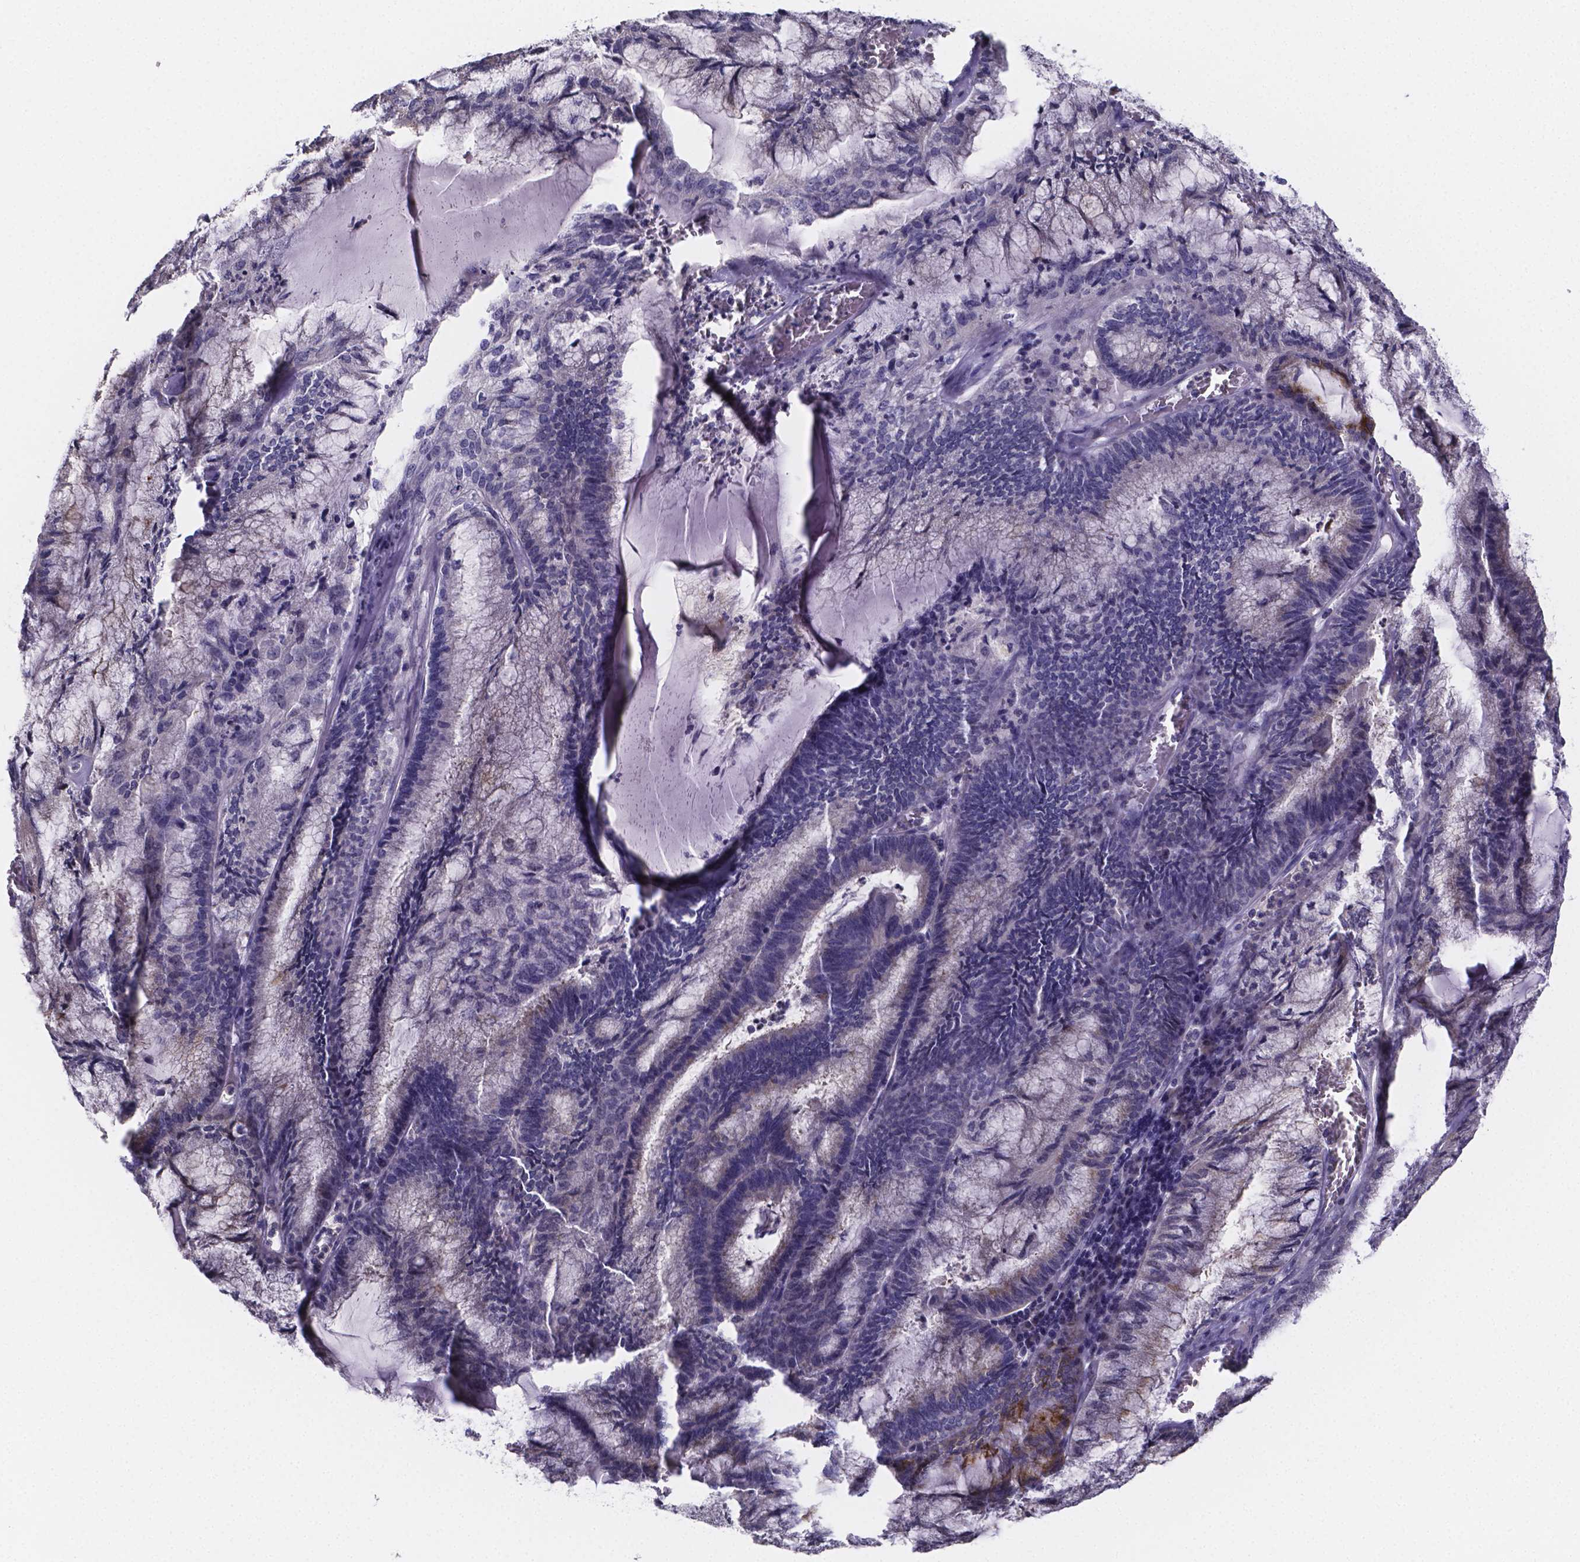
{"staining": {"intensity": "negative", "quantity": "none", "location": "none"}, "tissue": "endometrial cancer", "cell_type": "Tumor cells", "image_type": "cancer", "snomed": [{"axis": "morphology", "description": "Carcinoma, NOS"}, {"axis": "topography", "description": "Endometrium"}], "caption": "Immunohistochemical staining of endometrial cancer exhibits no significant staining in tumor cells.", "gene": "IZUMO1", "patient": {"sex": "female", "age": 62}}